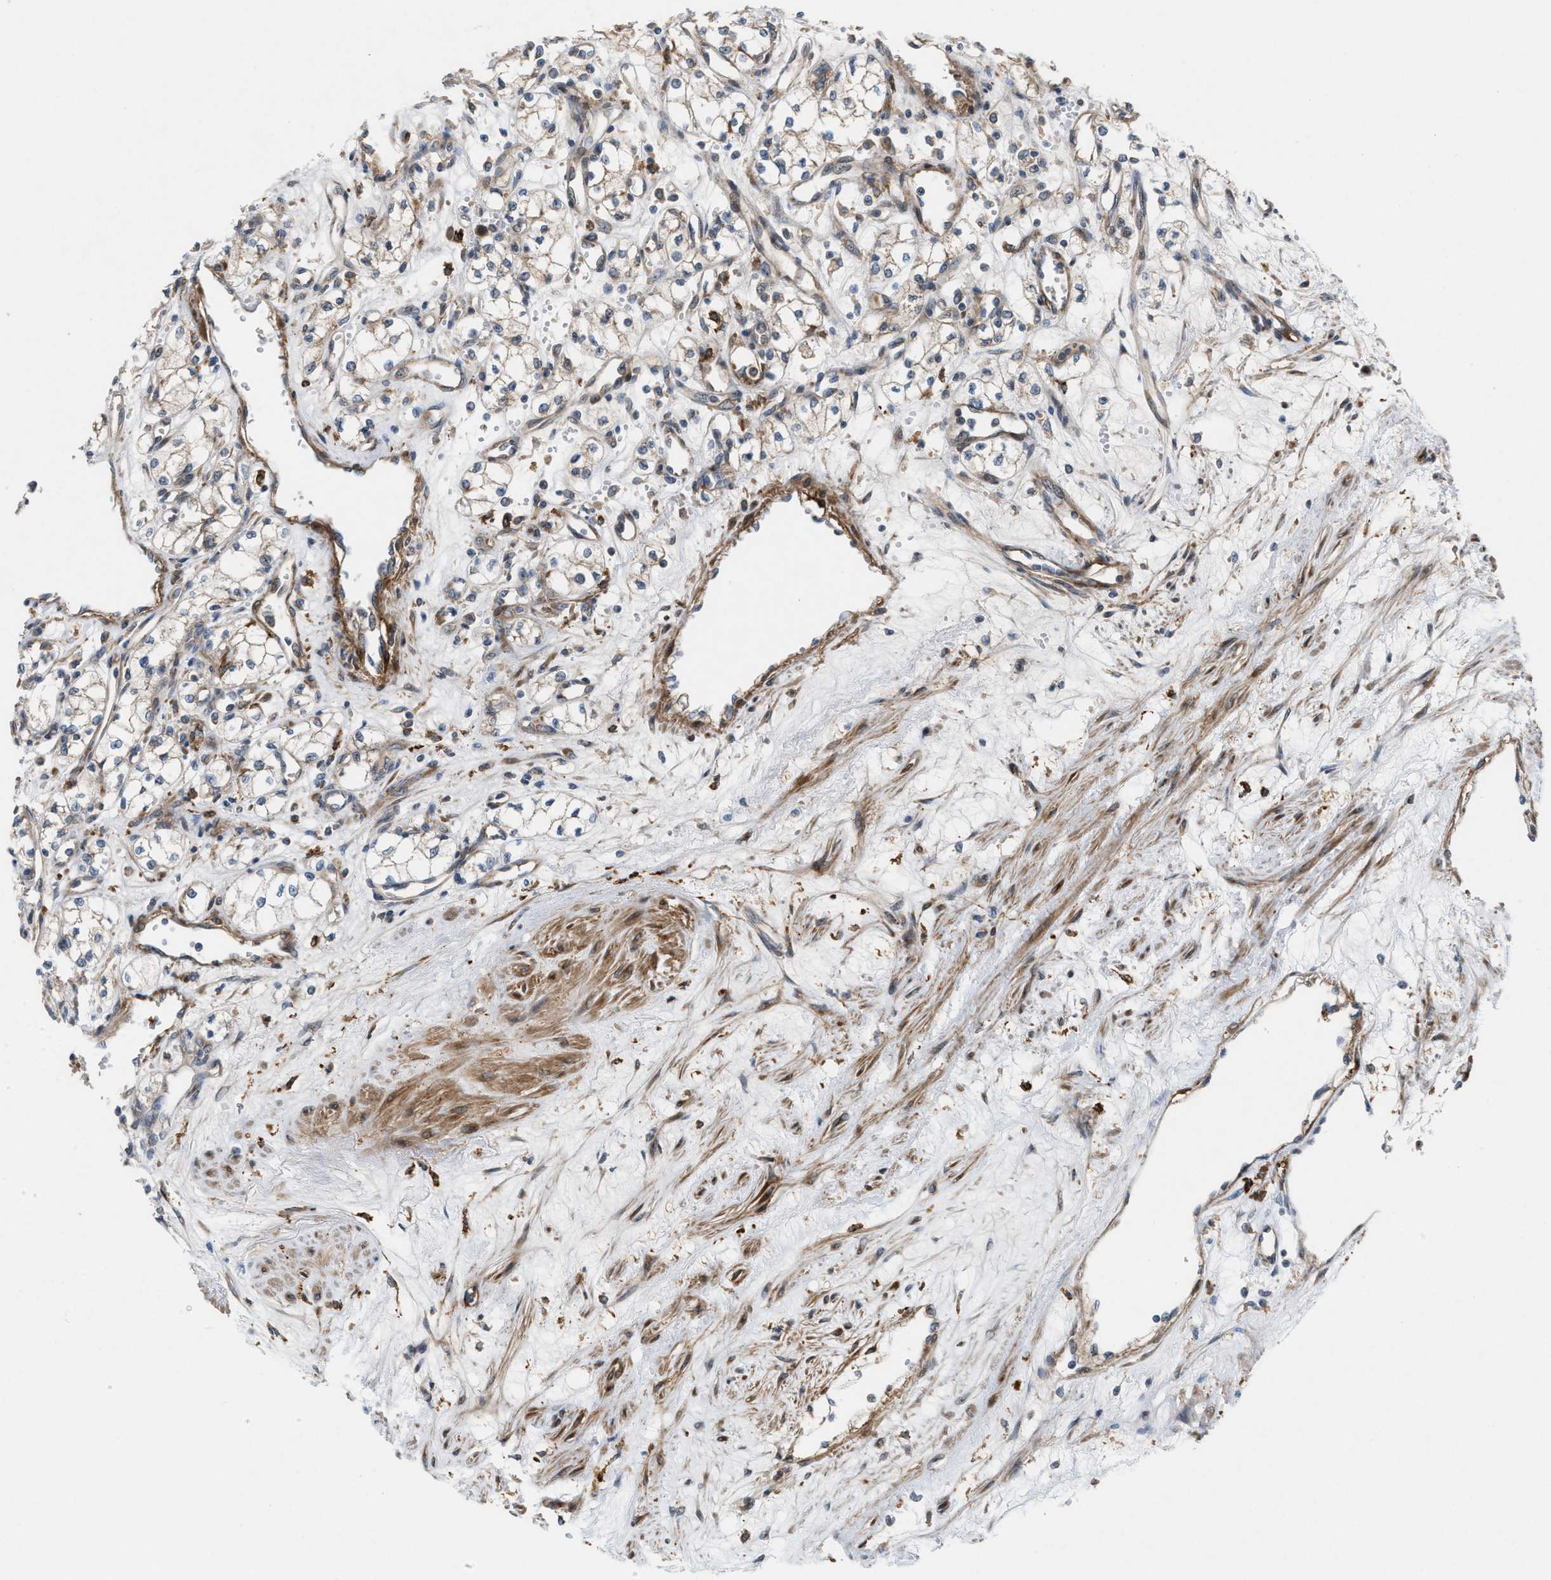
{"staining": {"intensity": "negative", "quantity": "none", "location": "none"}, "tissue": "renal cancer", "cell_type": "Tumor cells", "image_type": "cancer", "snomed": [{"axis": "morphology", "description": "Adenocarcinoma, NOS"}, {"axis": "topography", "description": "Kidney"}], "caption": "Tumor cells show no significant protein staining in renal cancer.", "gene": "CYB5D1", "patient": {"sex": "male", "age": 59}}